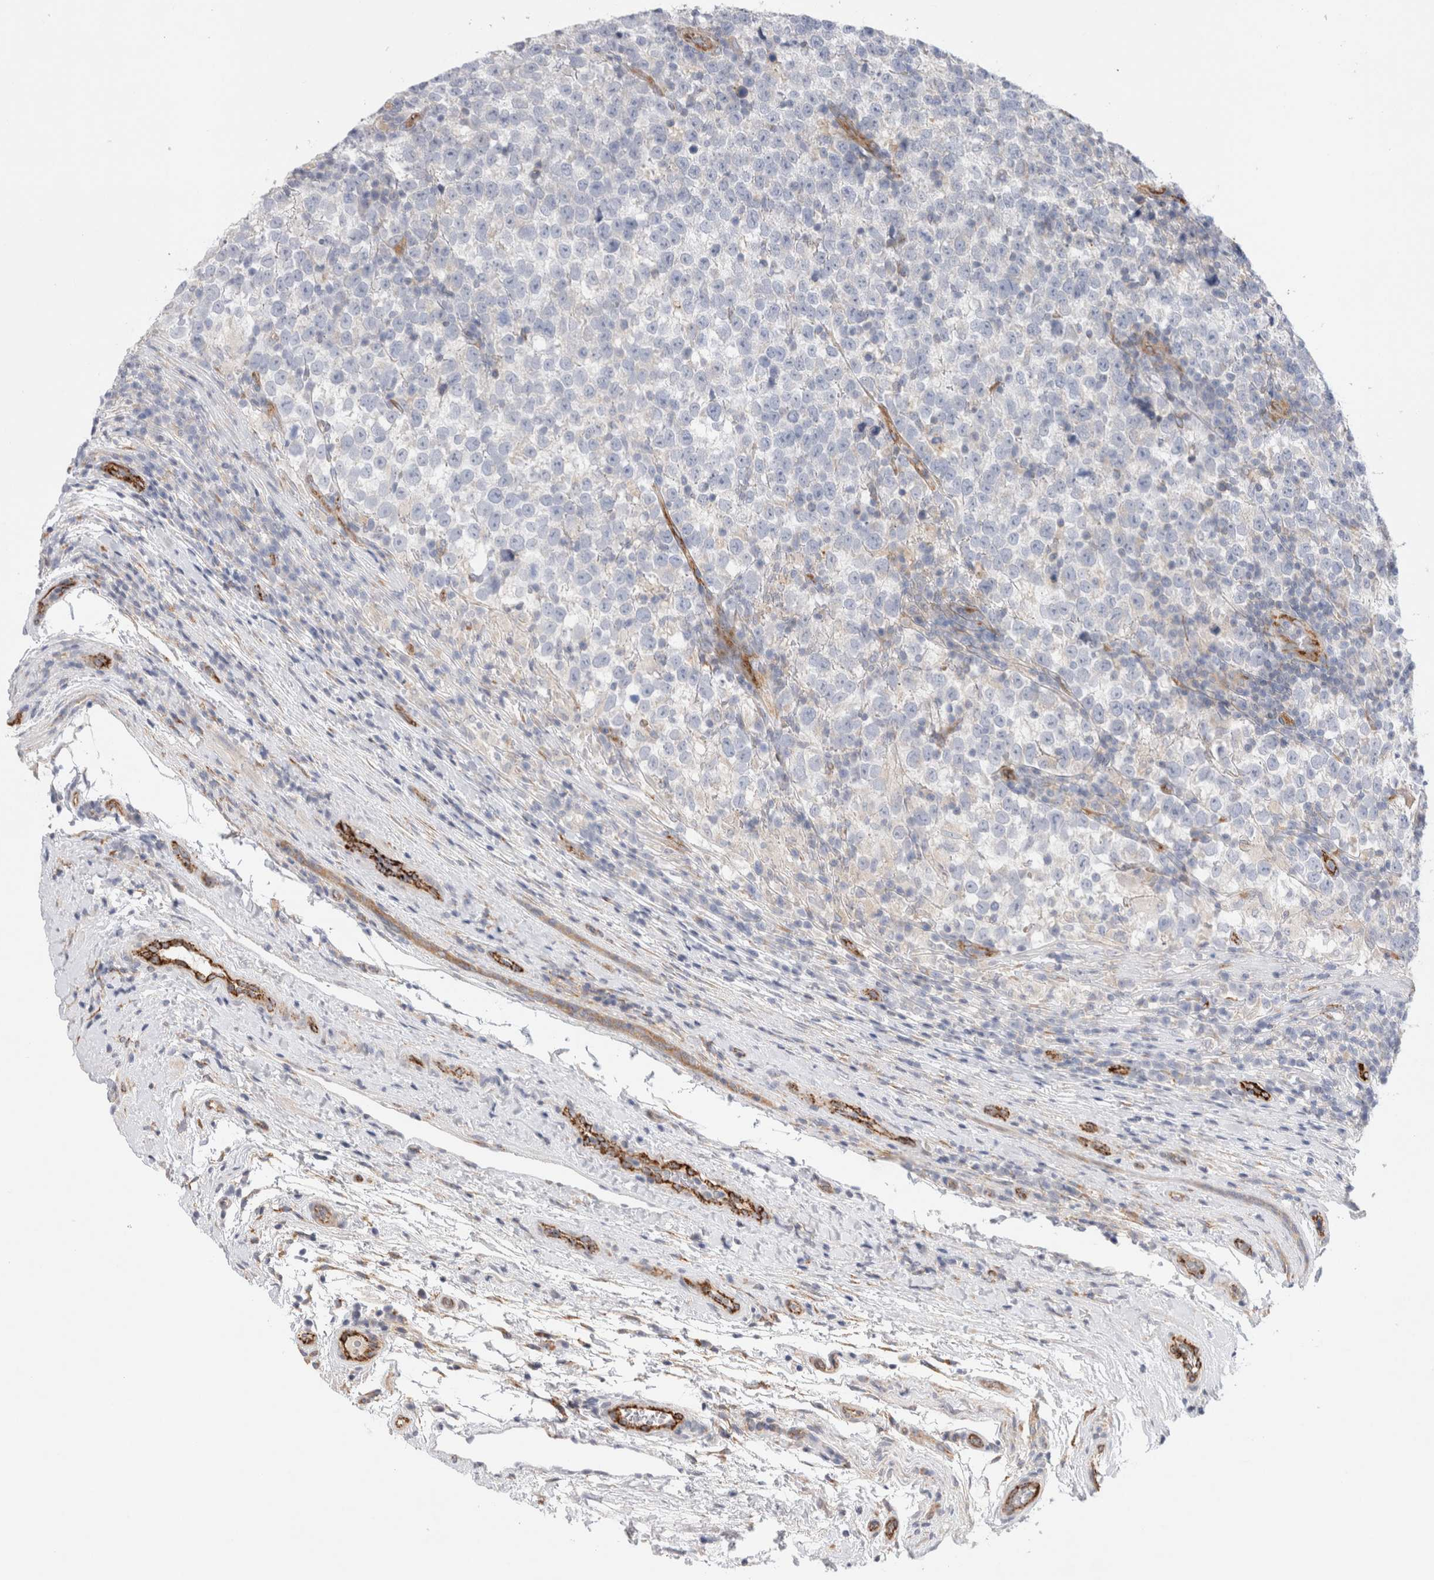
{"staining": {"intensity": "negative", "quantity": "none", "location": "none"}, "tissue": "testis cancer", "cell_type": "Tumor cells", "image_type": "cancer", "snomed": [{"axis": "morphology", "description": "Normal tissue, NOS"}, {"axis": "morphology", "description": "Seminoma, NOS"}, {"axis": "topography", "description": "Testis"}], "caption": "Seminoma (testis) was stained to show a protein in brown. There is no significant expression in tumor cells.", "gene": "CNPY4", "patient": {"sex": "male", "age": 43}}